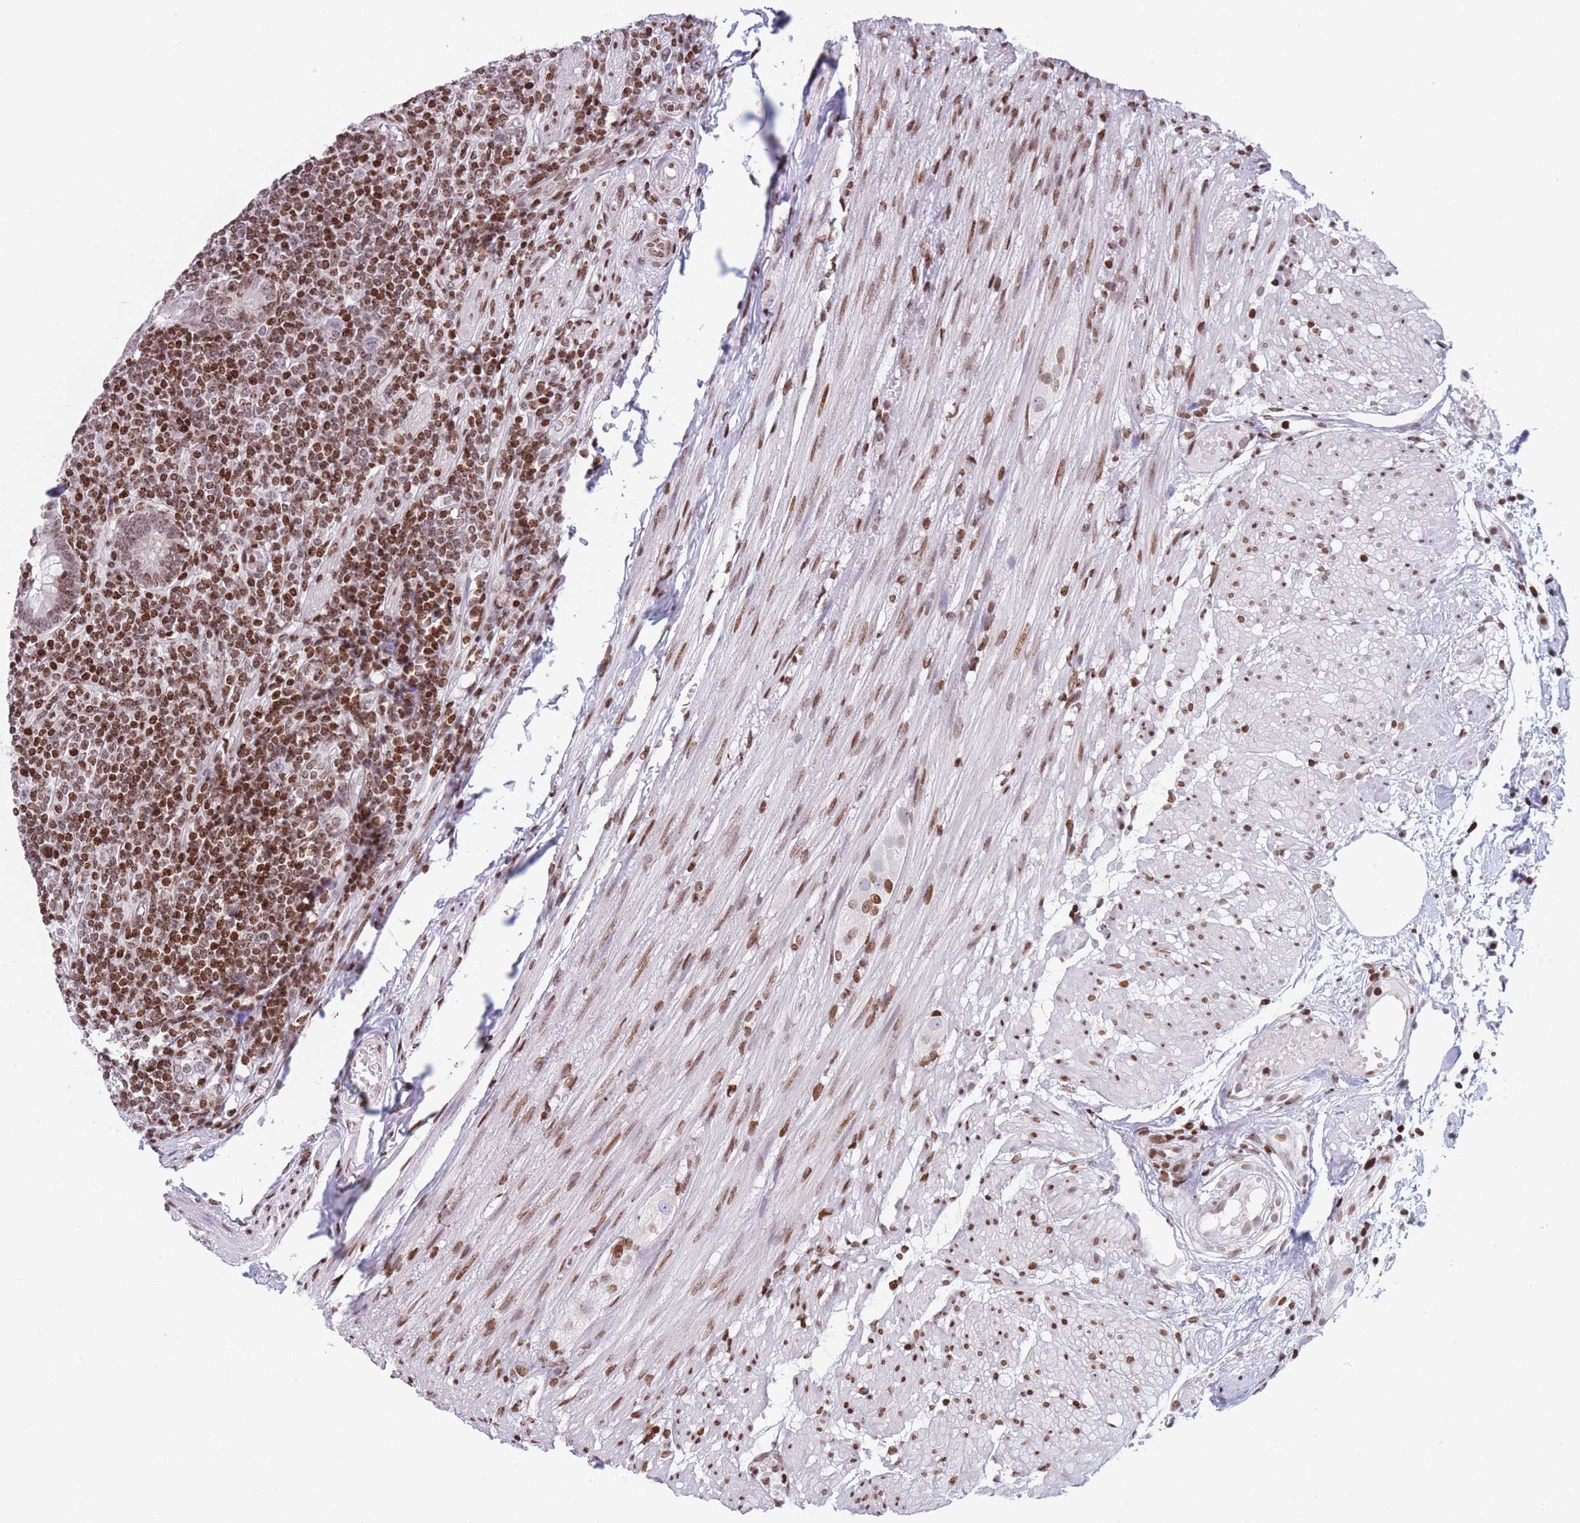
{"staining": {"intensity": "moderate", "quantity": ">75%", "location": "nuclear"}, "tissue": "appendix", "cell_type": "Glandular cells", "image_type": "normal", "snomed": [{"axis": "morphology", "description": "Normal tissue, NOS"}, {"axis": "topography", "description": "Appendix"}], "caption": "Immunohistochemistry (DAB (3,3'-diaminobenzidine)) staining of normal appendix displays moderate nuclear protein staining in about >75% of glandular cells.", "gene": "AK9", "patient": {"sex": "male", "age": 83}}